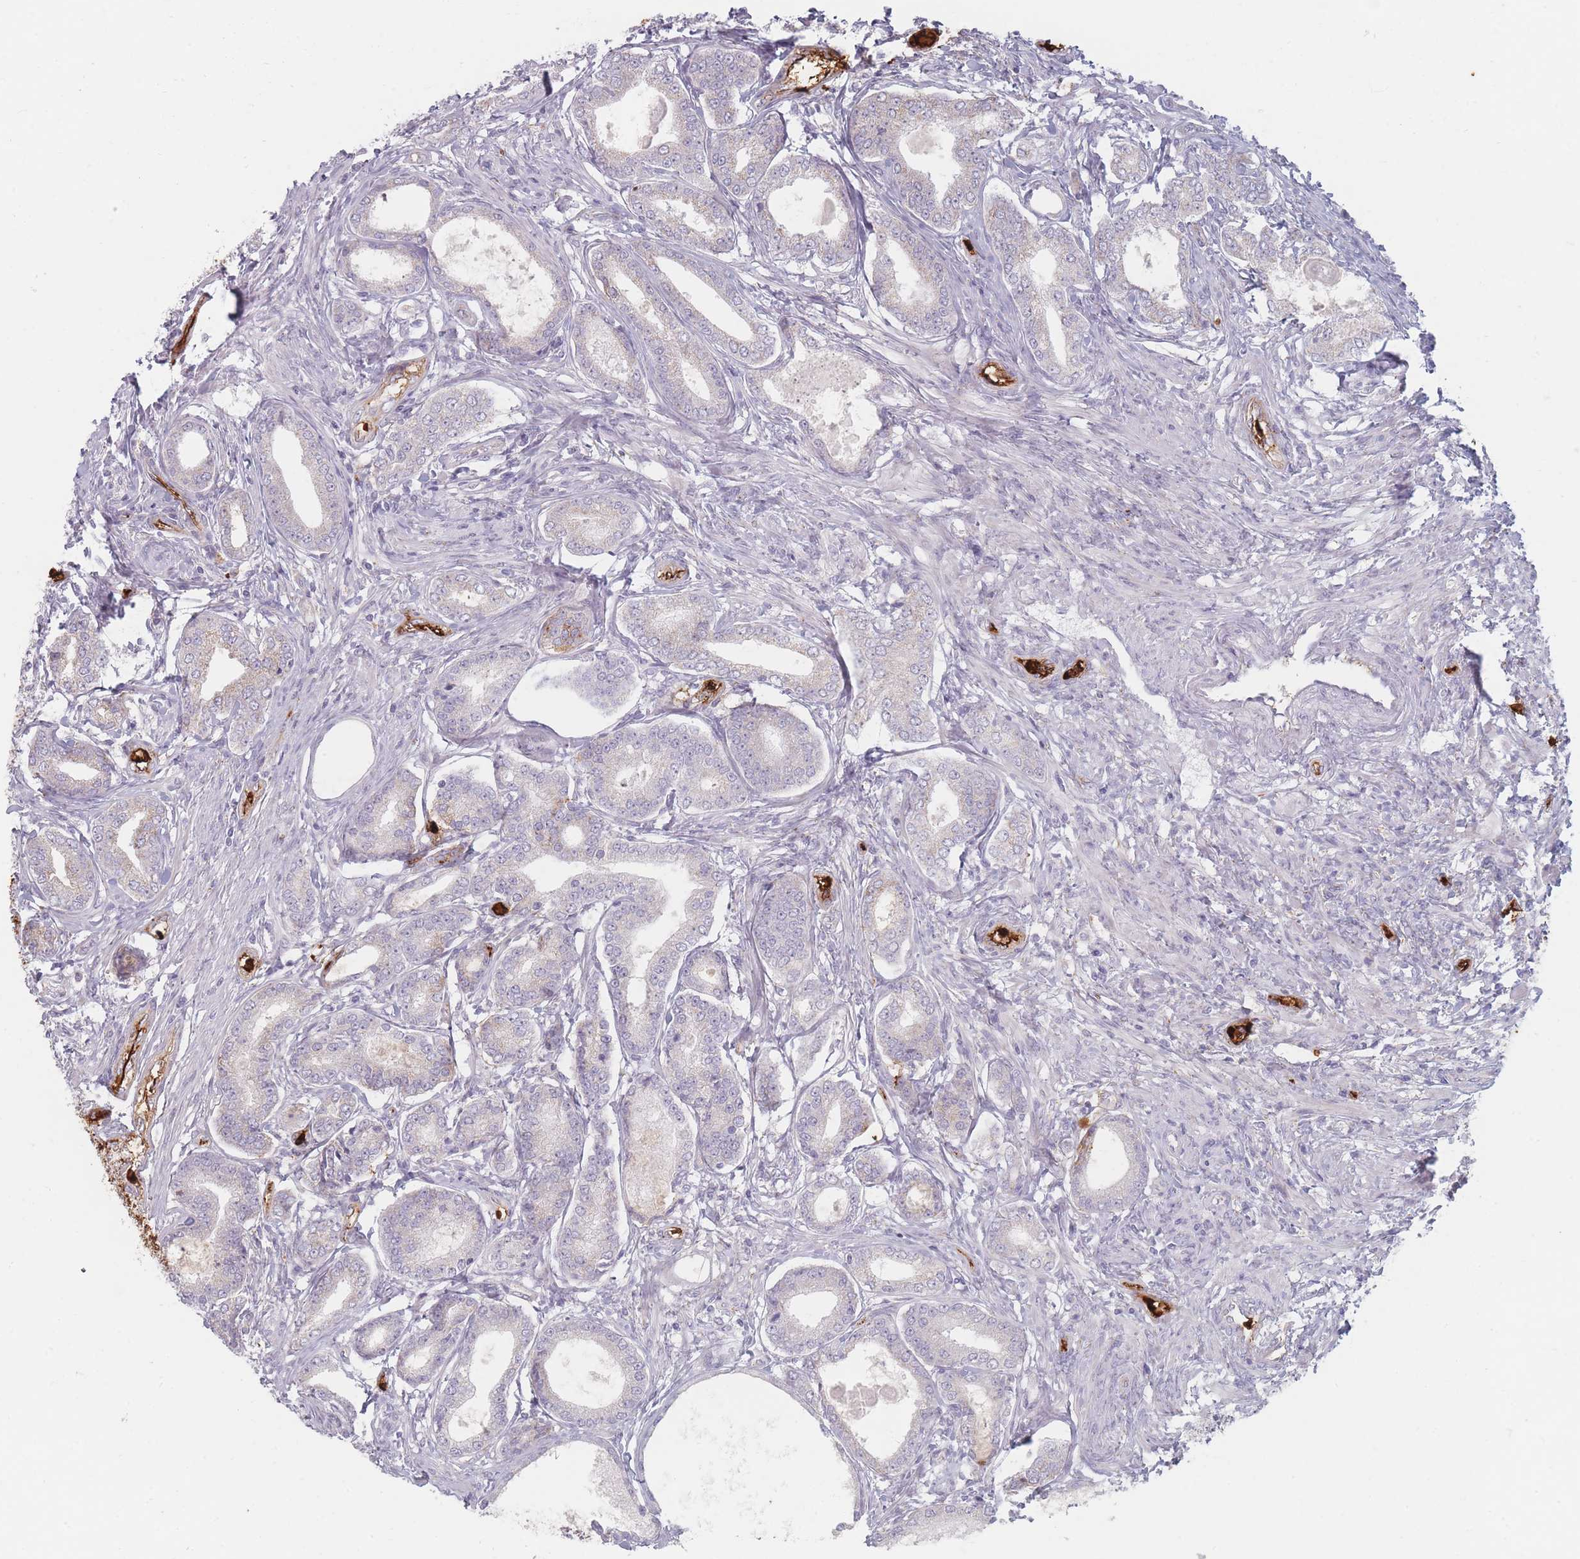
{"staining": {"intensity": "negative", "quantity": "none", "location": "none"}, "tissue": "prostate cancer", "cell_type": "Tumor cells", "image_type": "cancer", "snomed": [{"axis": "morphology", "description": "Adenocarcinoma, High grade"}, {"axis": "topography", "description": "Prostate"}], "caption": "Tumor cells show no significant positivity in prostate cancer. (DAB (3,3'-diaminobenzidine) immunohistochemistry, high magnification).", "gene": "SLC2A6", "patient": {"sex": "male", "age": 69}}